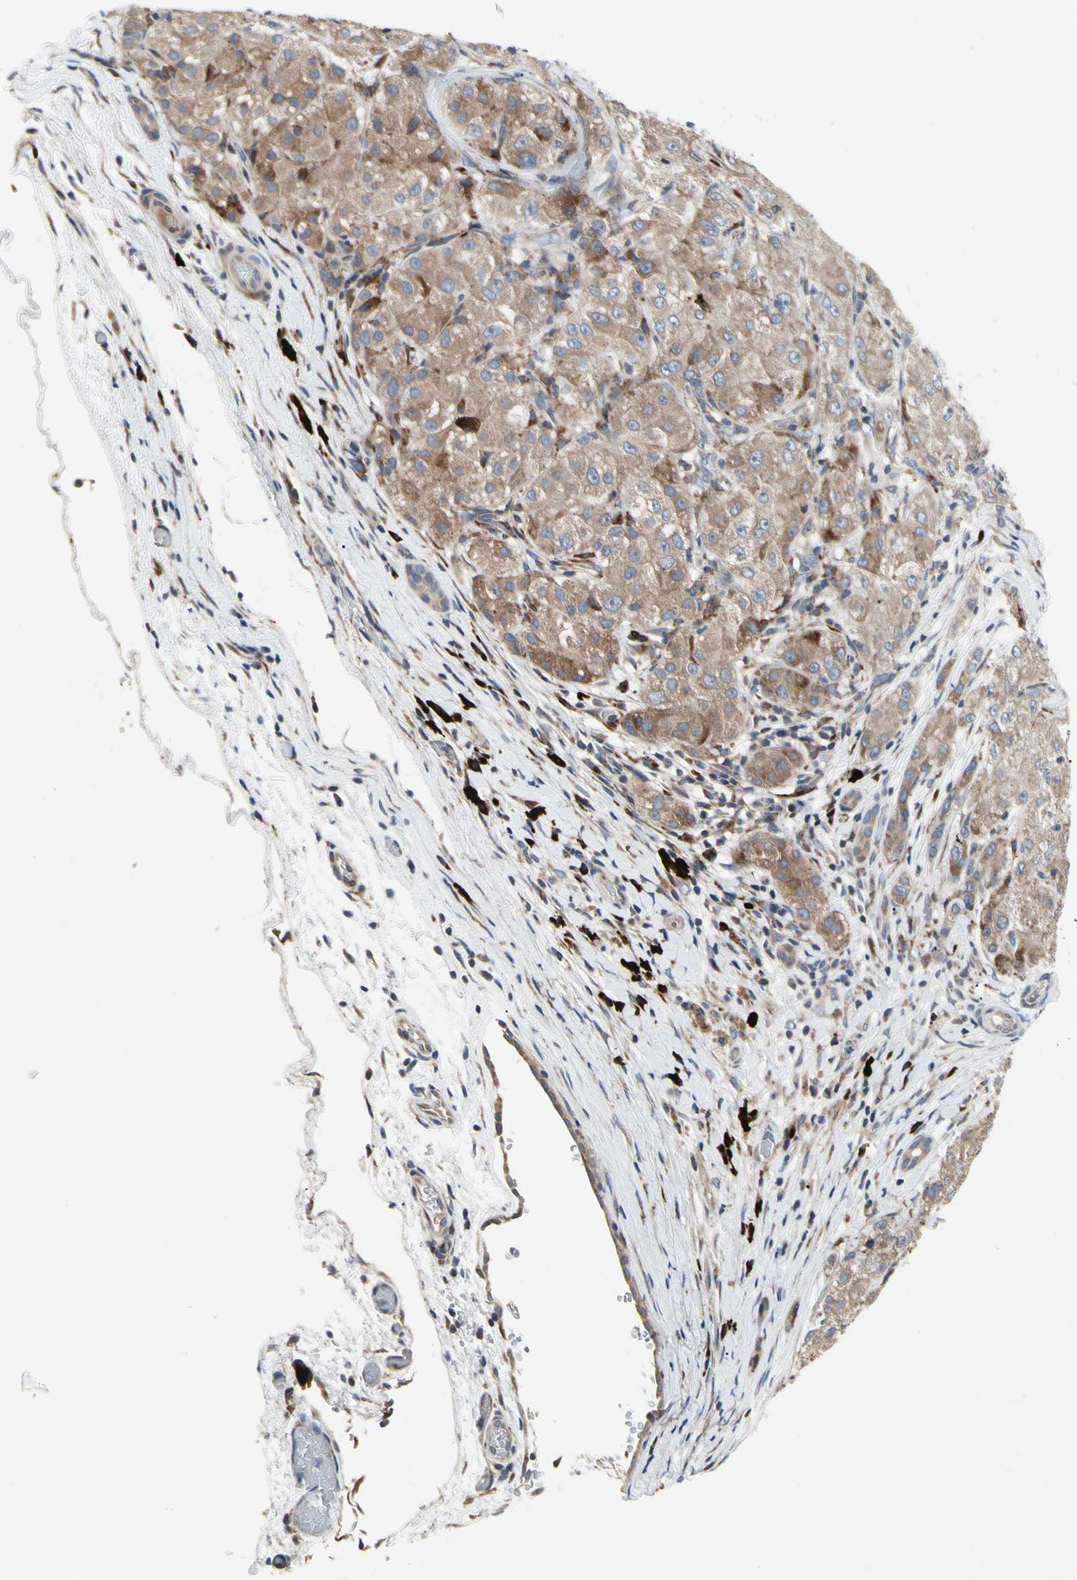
{"staining": {"intensity": "moderate", "quantity": ">75%", "location": "cytoplasmic/membranous"}, "tissue": "liver cancer", "cell_type": "Tumor cells", "image_type": "cancer", "snomed": [{"axis": "morphology", "description": "Carcinoma, Hepatocellular, NOS"}, {"axis": "topography", "description": "Liver"}], "caption": "Immunohistochemical staining of liver hepatocellular carcinoma shows medium levels of moderate cytoplasmic/membranous positivity in about >75% of tumor cells.", "gene": "MMEL1", "patient": {"sex": "male", "age": 80}}